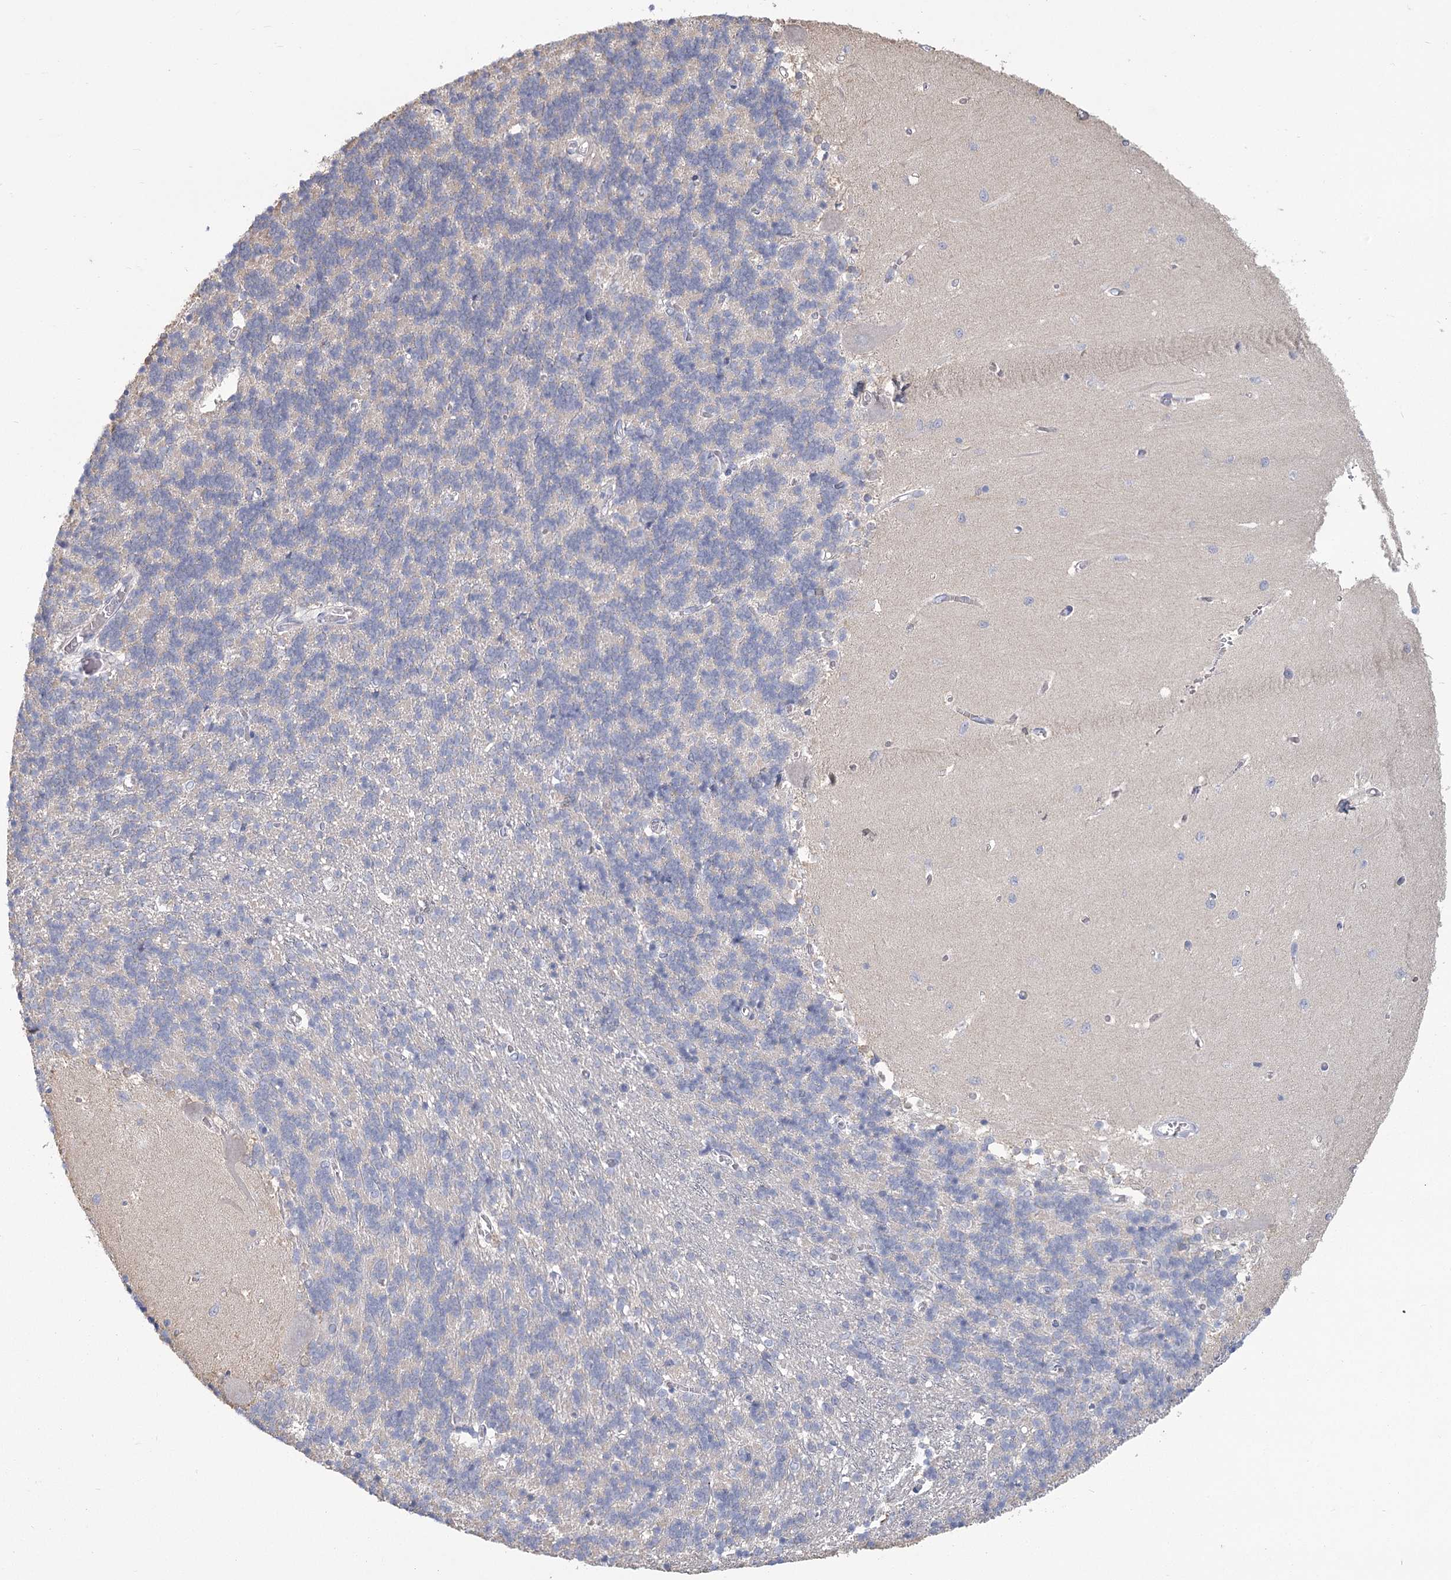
{"staining": {"intensity": "negative", "quantity": "none", "location": "none"}, "tissue": "cerebellum", "cell_type": "Cells in granular layer", "image_type": "normal", "snomed": [{"axis": "morphology", "description": "Normal tissue, NOS"}, {"axis": "topography", "description": "Cerebellum"}], "caption": "An immunohistochemistry histopathology image of unremarkable cerebellum is shown. There is no staining in cells in granular layer of cerebellum. Nuclei are stained in blue.", "gene": "CNTLN", "patient": {"sex": "male", "age": 37}}